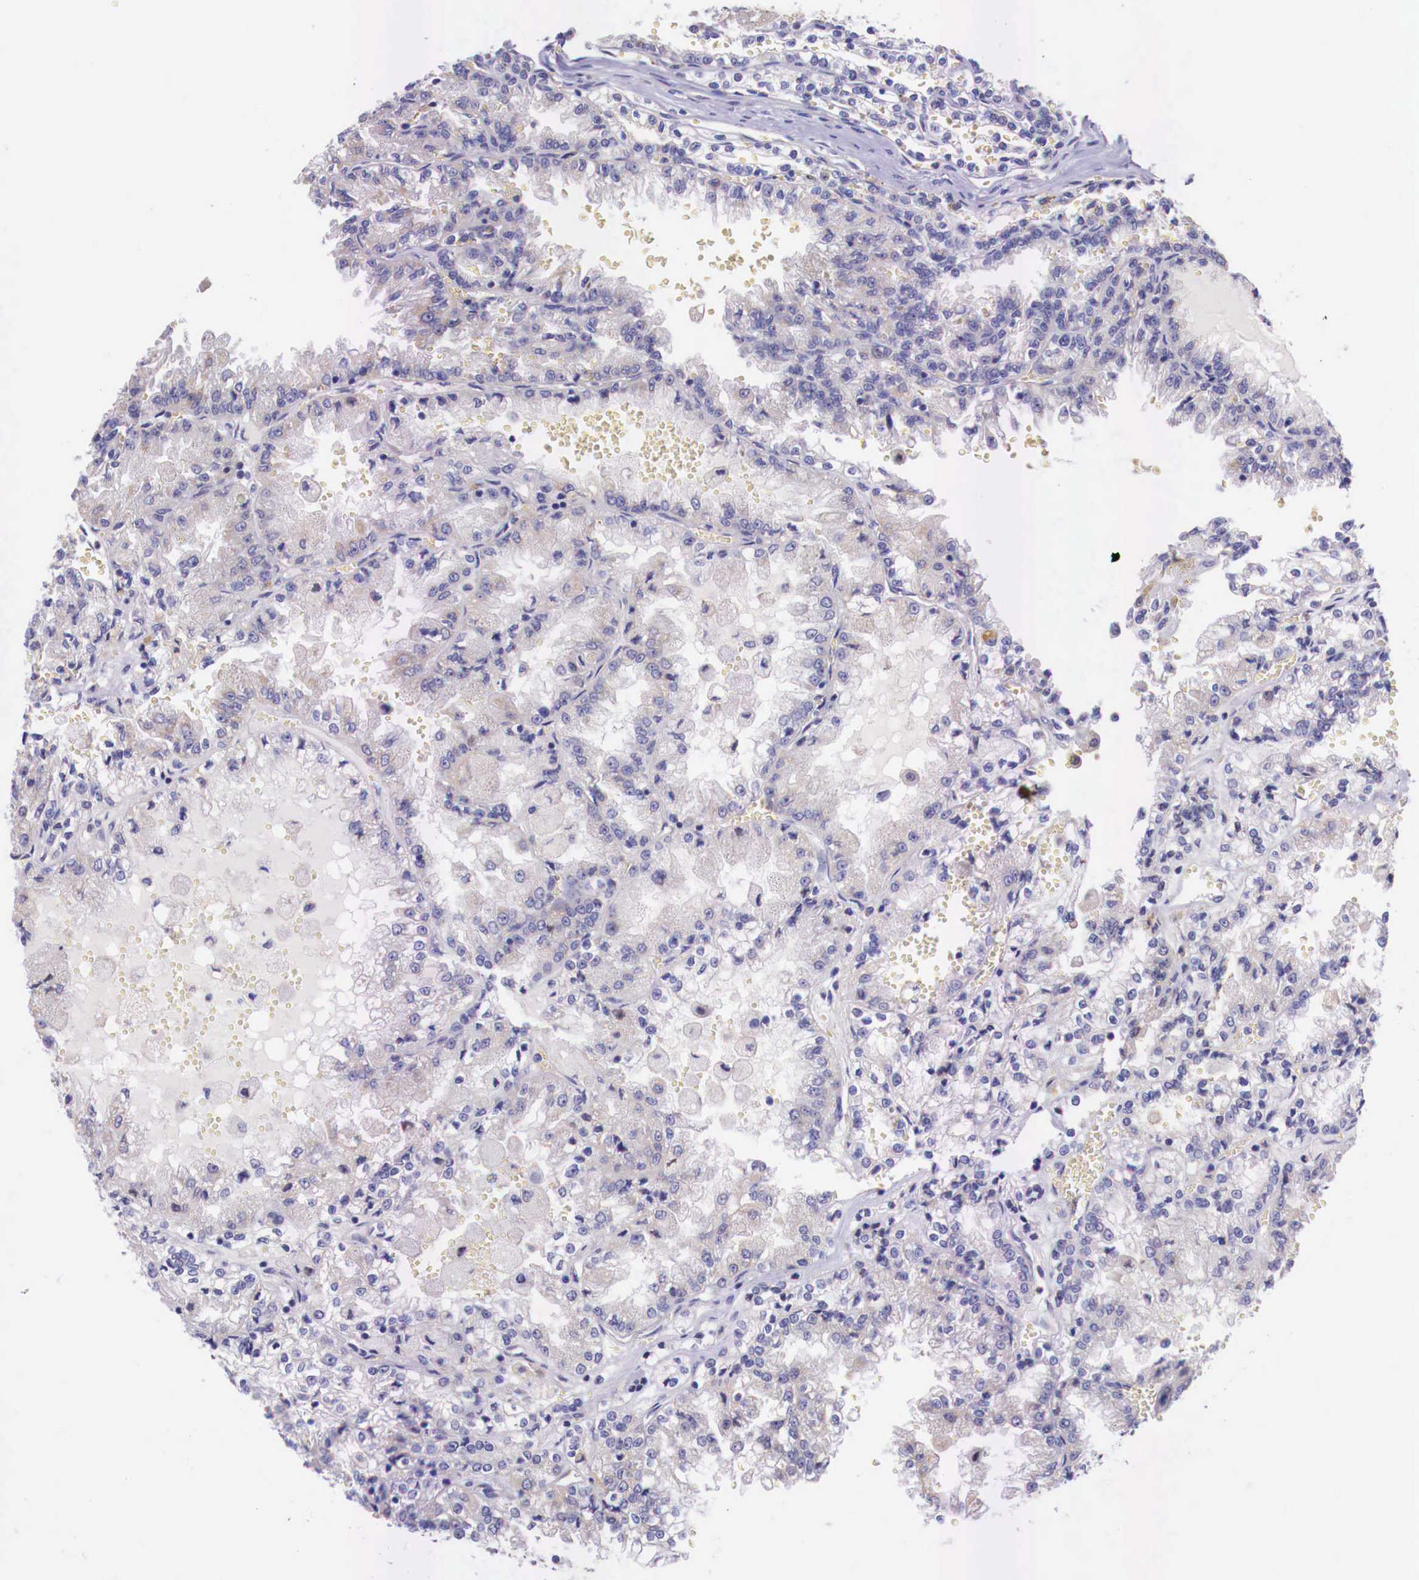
{"staining": {"intensity": "weak", "quantity": "<25%", "location": "cytoplasmic/membranous"}, "tissue": "renal cancer", "cell_type": "Tumor cells", "image_type": "cancer", "snomed": [{"axis": "morphology", "description": "Adenocarcinoma, NOS"}, {"axis": "topography", "description": "Kidney"}], "caption": "DAB (3,3'-diaminobenzidine) immunohistochemical staining of human renal cancer demonstrates no significant positivity in tumor cells.", "gene": "GRIPAP1", "patient": {"sex": "female", "age": 56}}